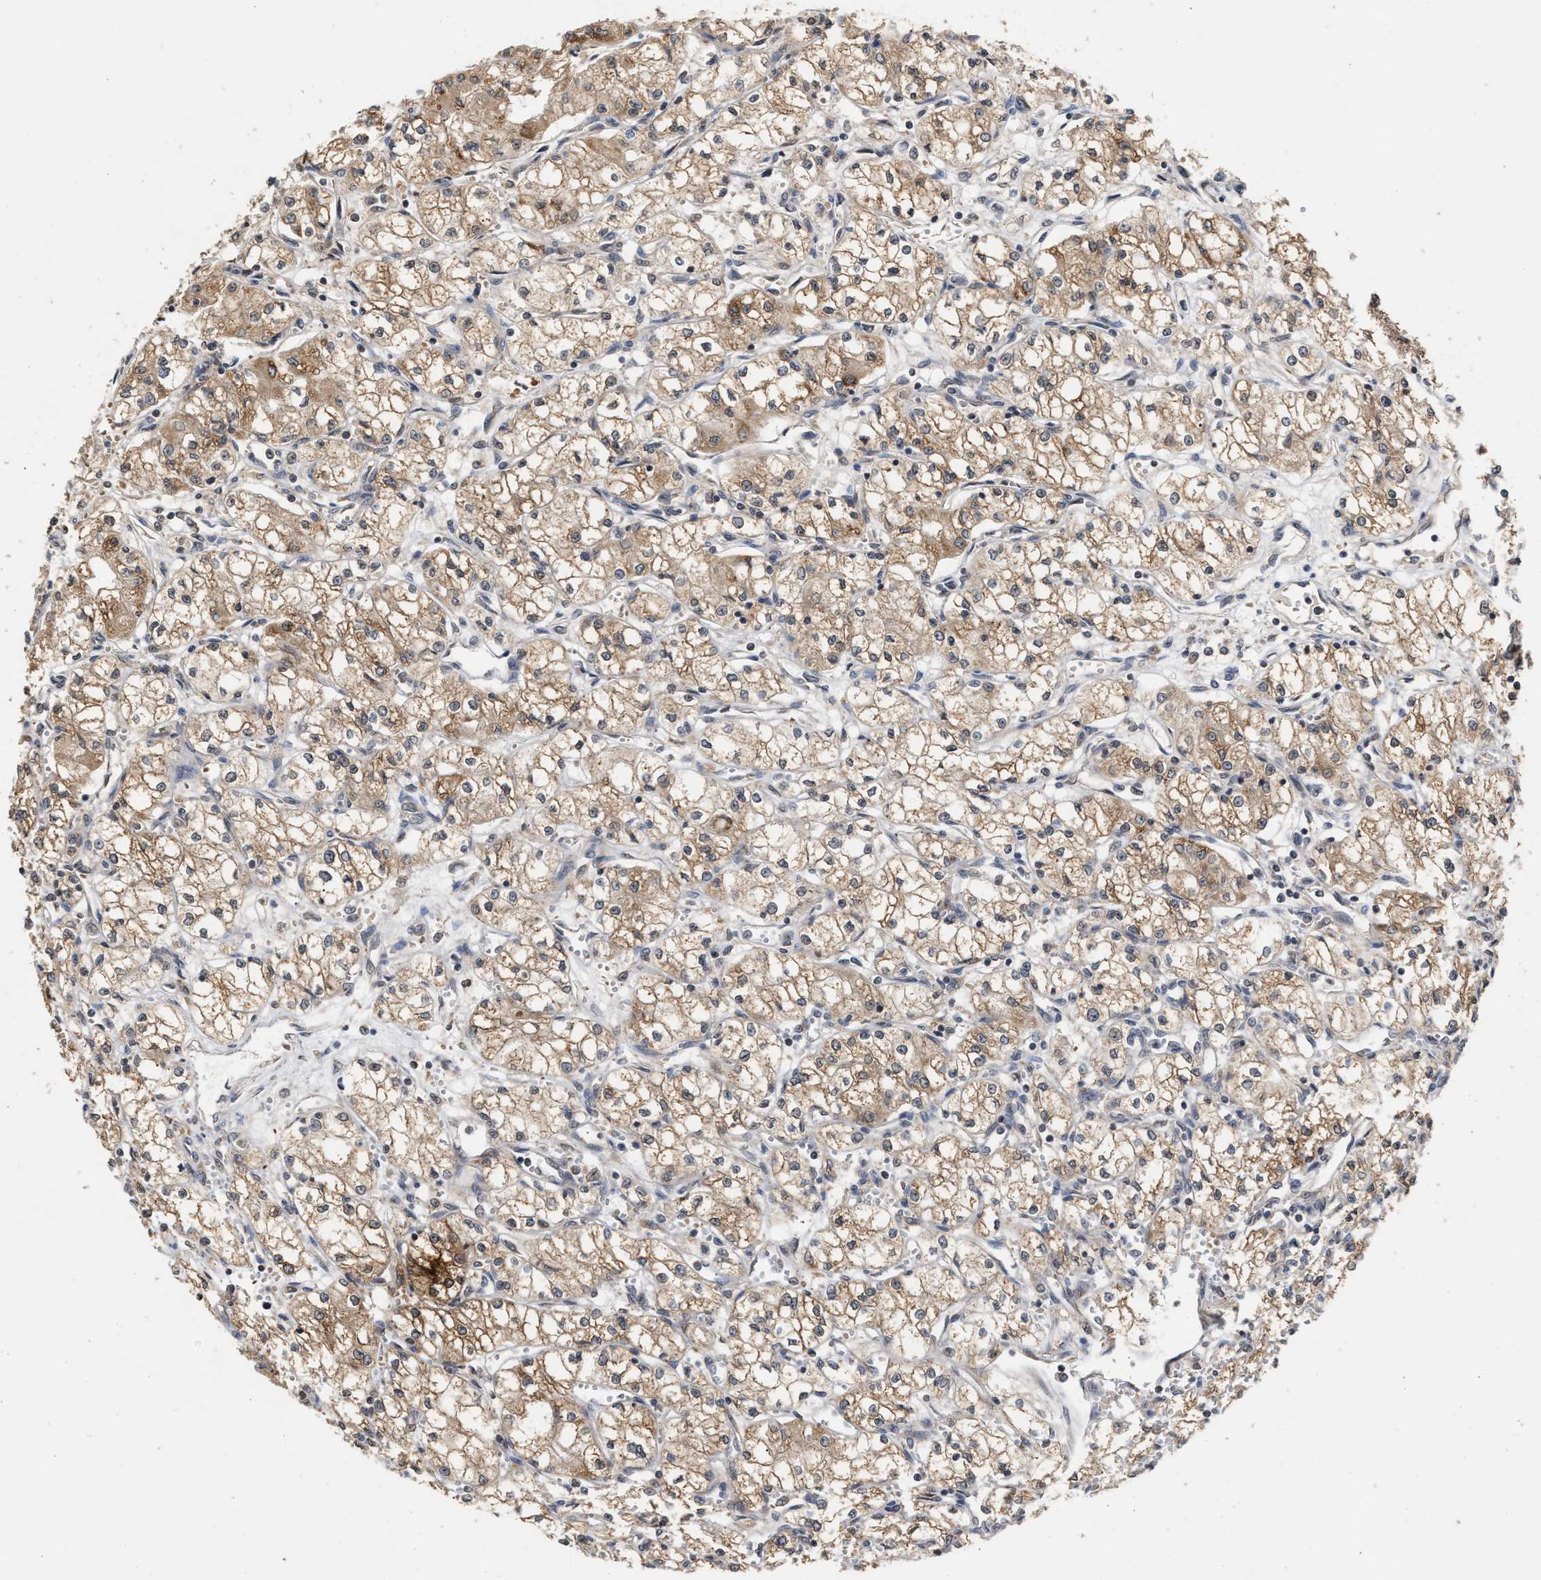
{"staining": {"intensity": "moderate", "quantity": ">75%", "location": "cytoplasmic/membranous"}, "tissue": "renal cancer", "cell_type": "Tumor cells", "image_type": "cancer", "snomed": [{"axis": "morphology", "description": "Normal tissue, NOS"}, {"axis": "morphology", "description": "Adenocarcinoma, NOS"}, {"axis": "topography", "description": "Kidney"}], "caption": "A medium amount of moderate cytoplasmic/membranous staining is seen in about >75% of tumor cells in adenocarcinoma (renal) tissue.", "gene": "SAR1A", "patient": {"sex": "male", "age": 59}}